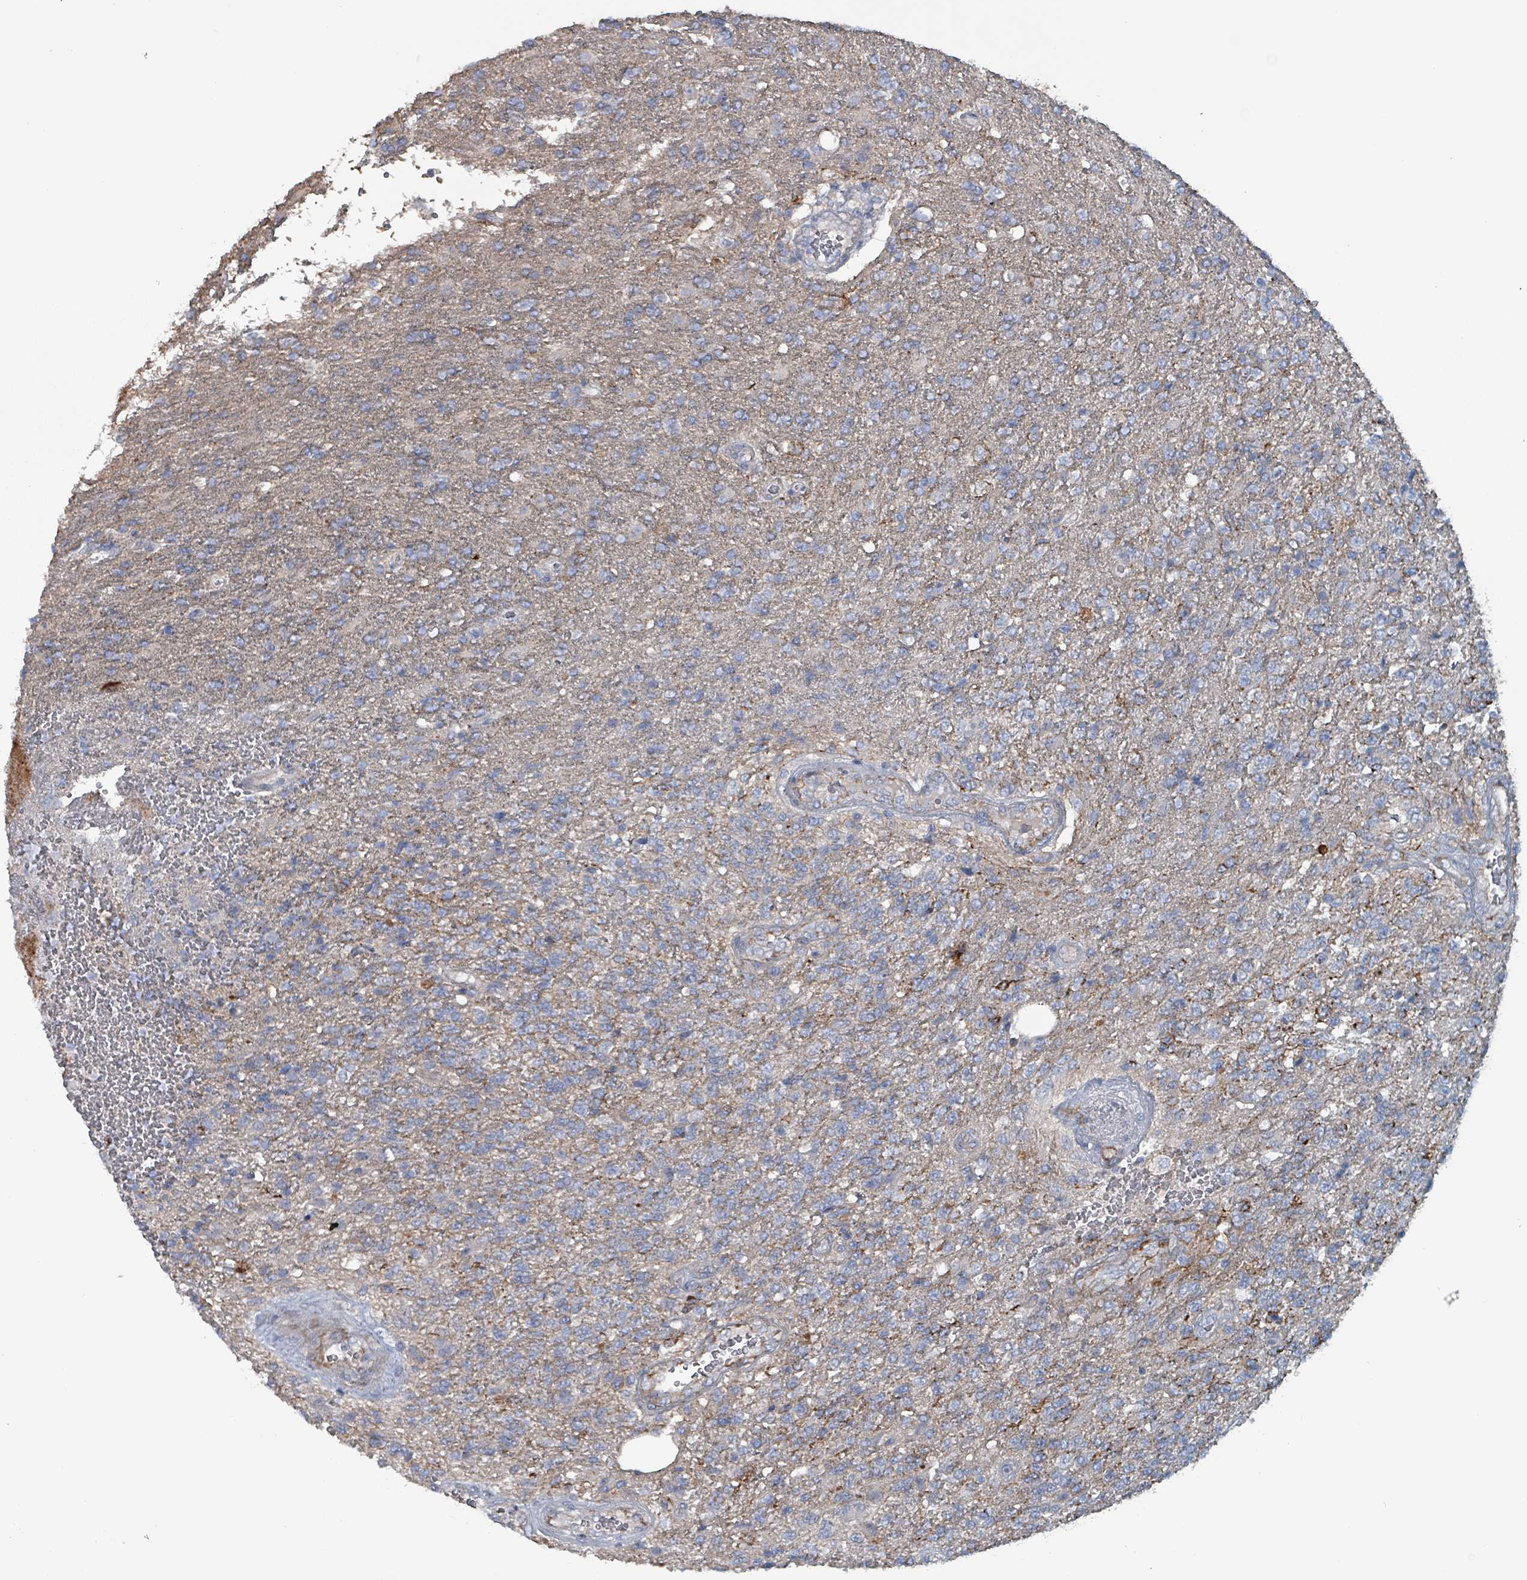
{"staining": {"intensity": "negative", "quantity": "none", "location": "none"}, "tissue": "glioma", "cell_type": "Tumor cells", "image_type": "cancer", "snomed": [{"axis": "morphology", "description": "Glioma, malignant, High grade"}, {"axis": "topography", "description": "Brain"}], "caption": "The micrograph reveals no significant staining in tumor cells of glioma. Nuclei are stained in blue.", "gene": "TAAR5", "patient": {"sex": "male", "age": 56}}